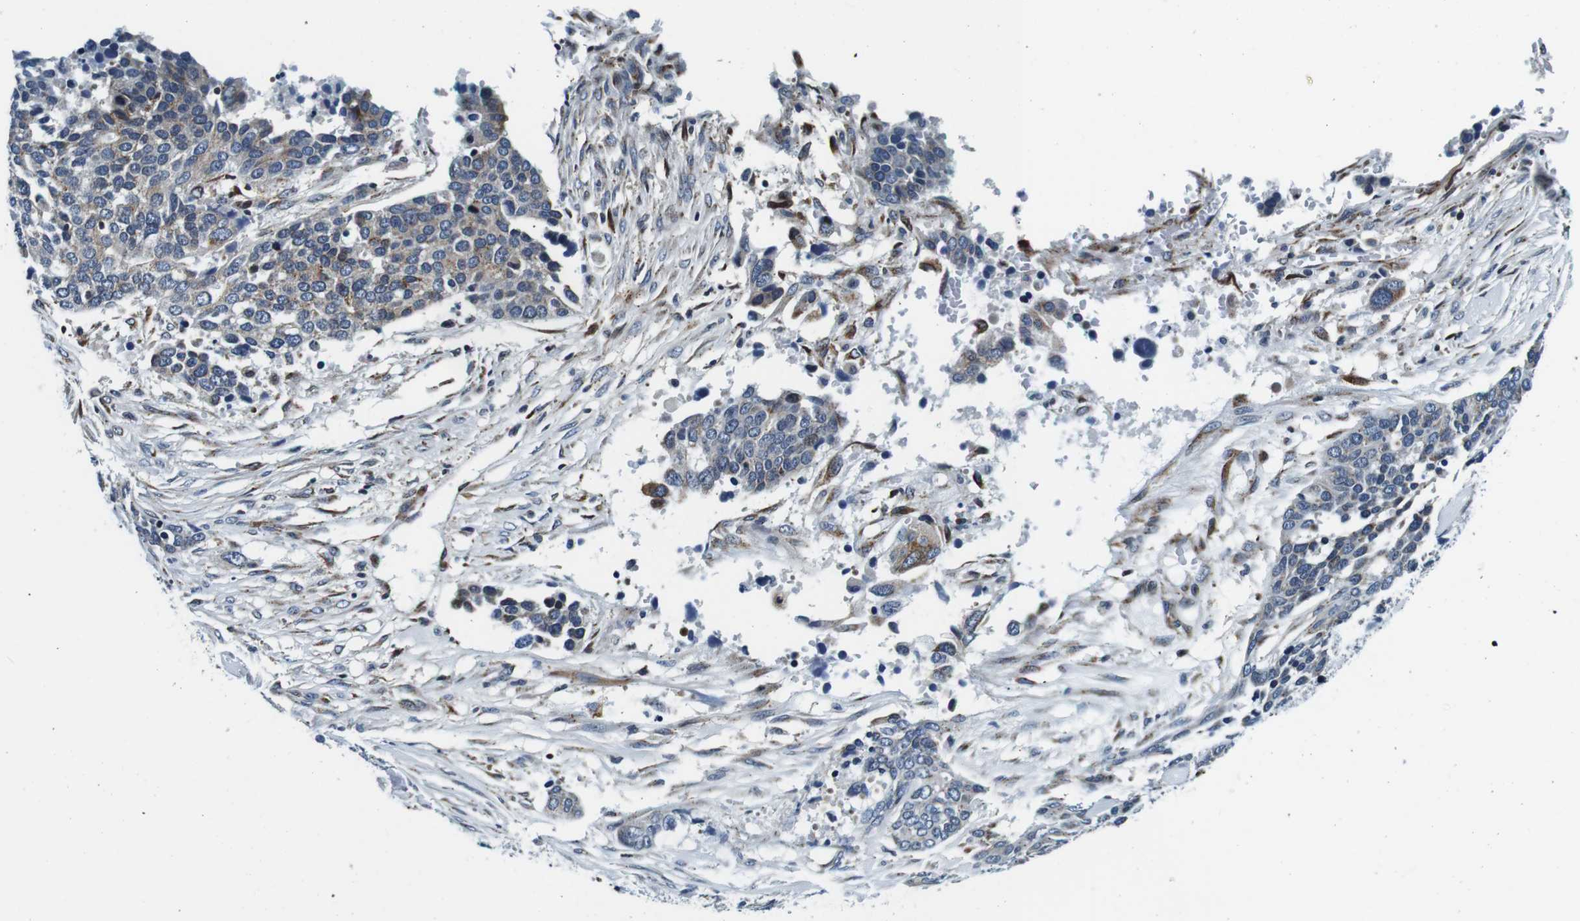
{"staining": {"intensity": "weak", "quantity": "<25%", "location": "cytoplasmic/membranous"}, "tissue": "ovarian cancer", "cell_type": "Tumor cells", "image_type": "cancer", "snomed": [{"axis": "morphology", "description": "Cystadenocarcinoma, serous, NOS"}, {"axis": "topography", "description": "Ovary"}], "caption": "This histopathology image is of serous cystadenocarcinoma (ovarian) stained with immunohistochemistry to label a protein in brown with the nuclei are counter-stained blue. There is no positivity in tumor cells.", "gene": "FAR2", "patient": {"sex": "female", "age": 44}}